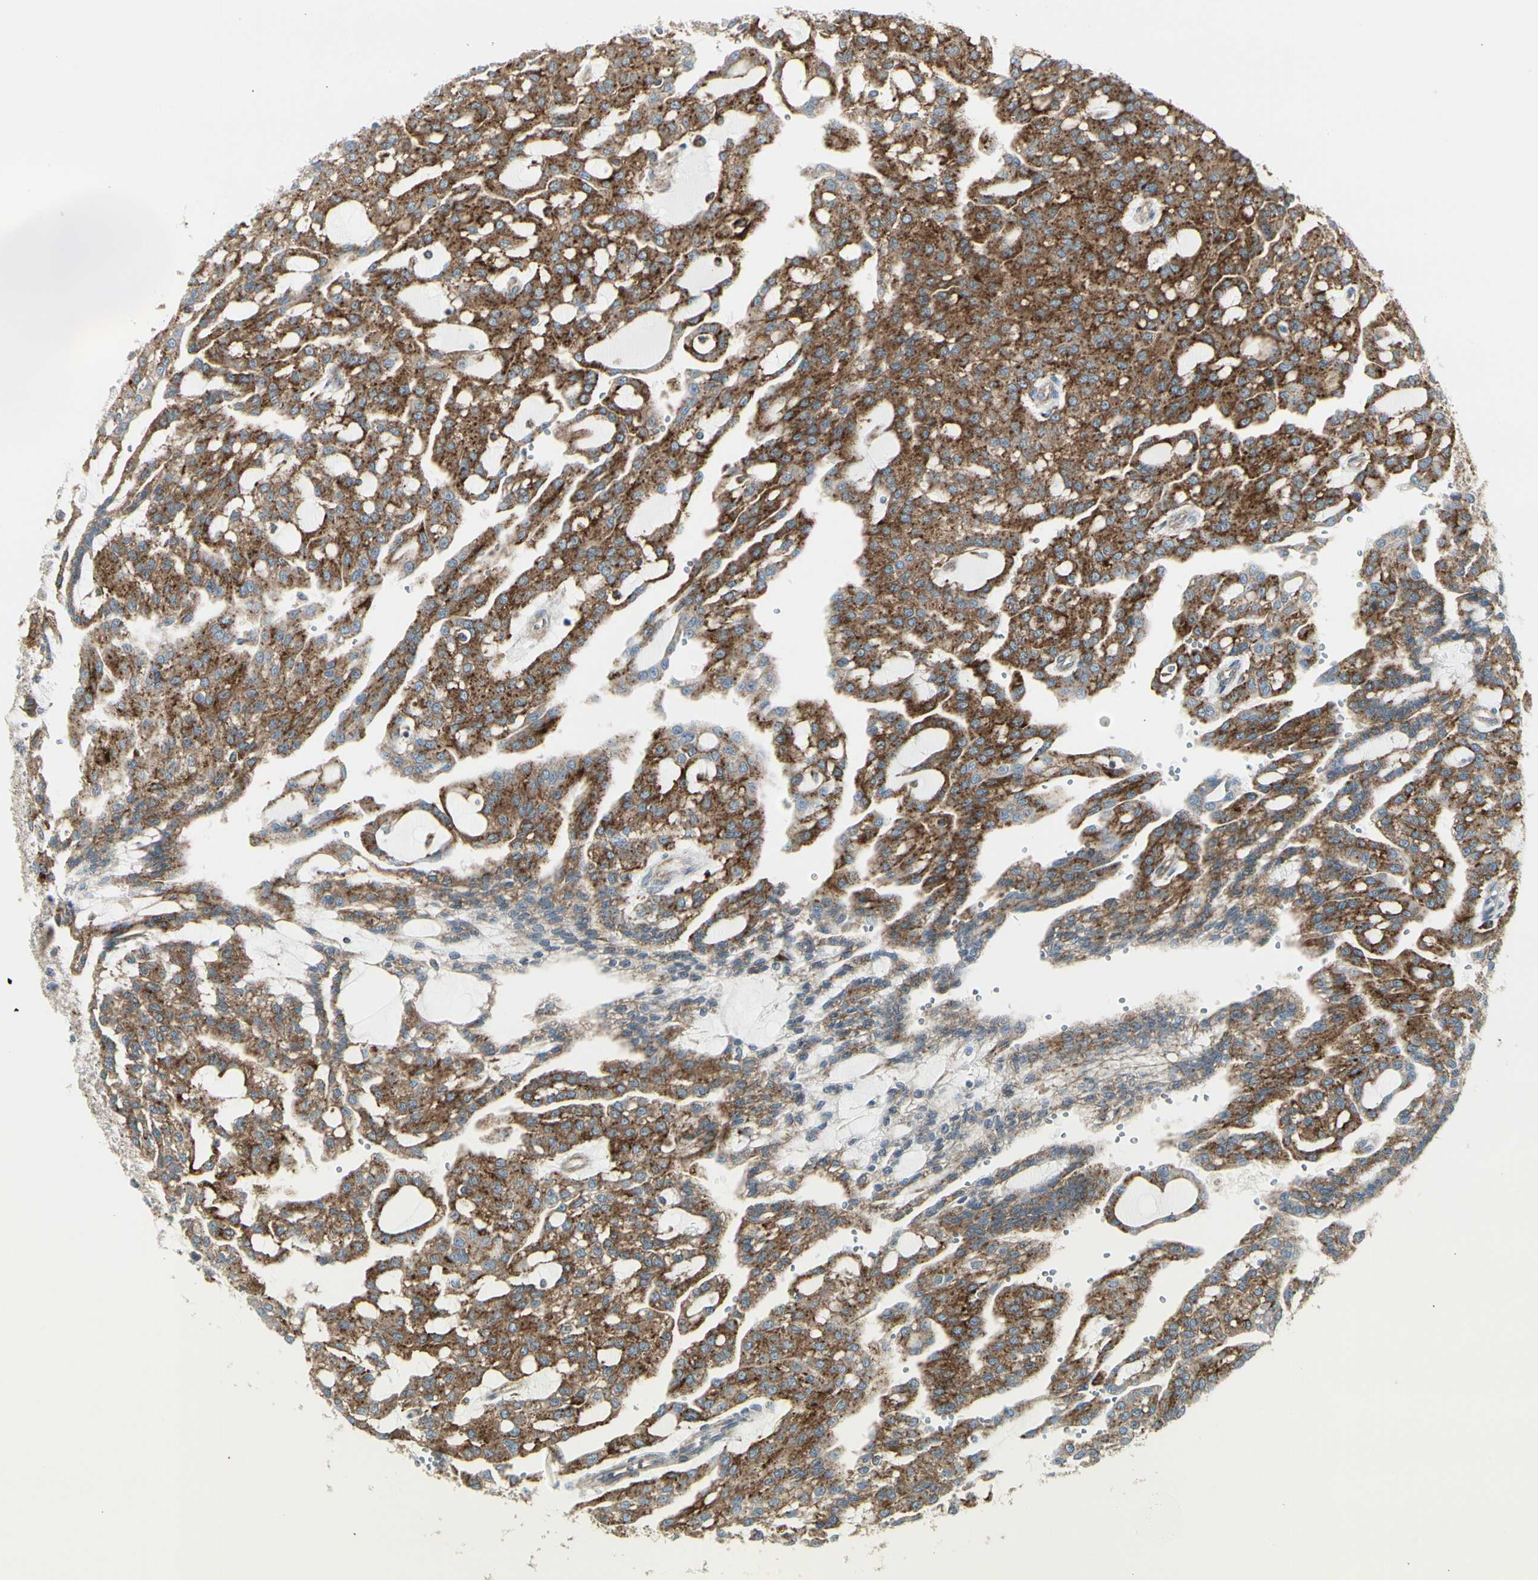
{"staining": {"intensity": "strong", "quantity": ">75%", "location": "cytoplasmic/membranous"}, "tissue": "renal cancer", "cell_type": "Tumor cells", "image_type": "cancer", "snomed": [{"axis": "morphology", "description": "Adenocarcinoma, NOS"}, {"axis": "topography", "description": "Kidney"}], "caption": "Immunohistochemical staining of human renal cancer exhibits high levels of strong cytoplasmic/membranous positivity in about >75% of tumor cells.", "gene": "ATP6V1B2", "patient": {"sex": "male", "age": 63}}